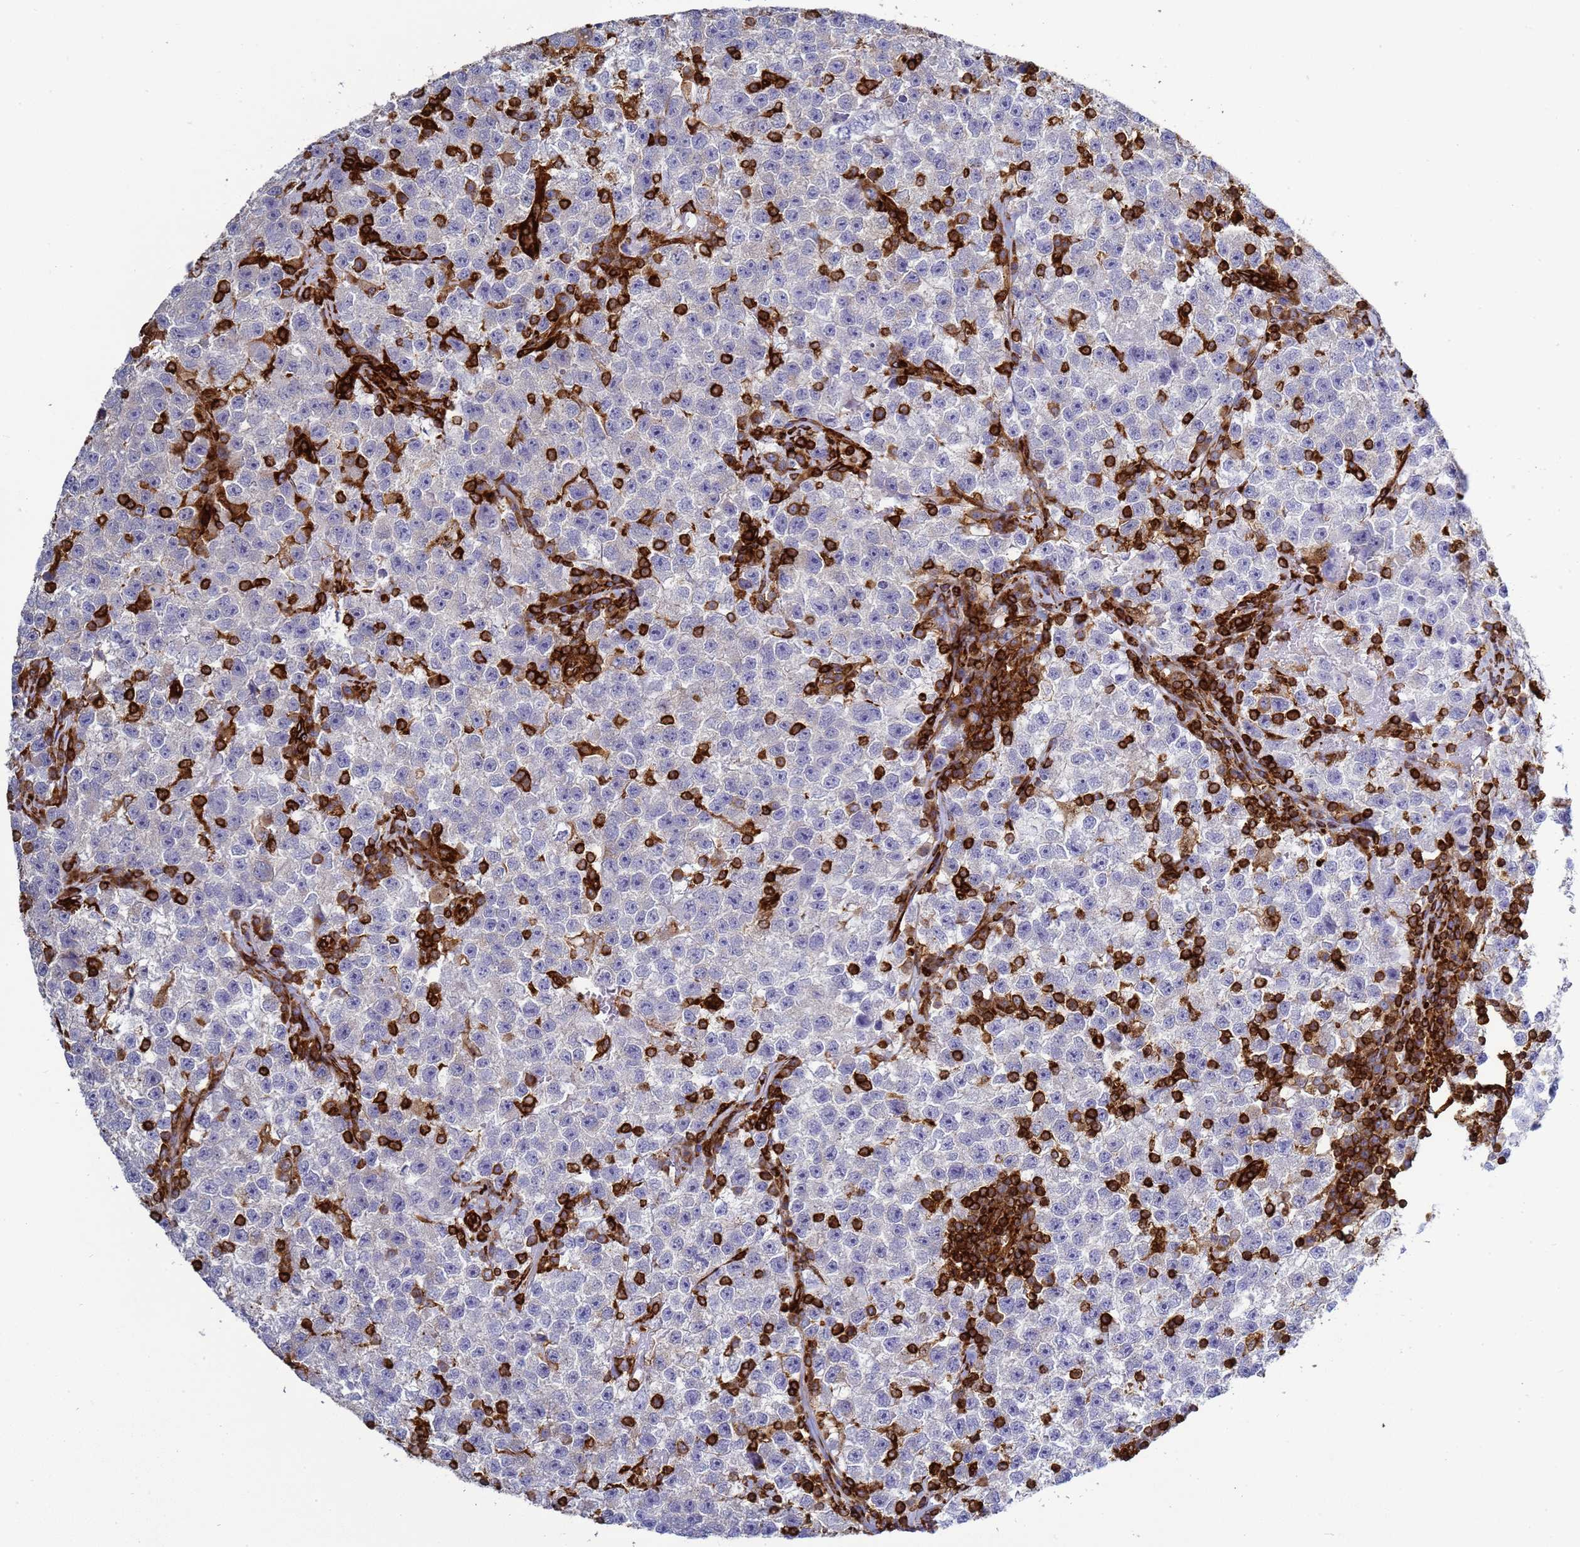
{"staining": {"intensity": "negative", "quantity": "none", "location": "none"}, "tissue": "testis cancer", "cell_type": "Tumor cells", "image_type": "cancer", "snomed": [{"axis": "morphology", "description": "Seminoma, NOS"}, {"axis": "topography", "description": "Testis"}], "caption": "This is an immunohistochemistry (IHC) image of testis seminoma. There is no expression in tumor cells.", "gene": "ZBTB8OS", "patient": {"sex": "male", "age": 22}}